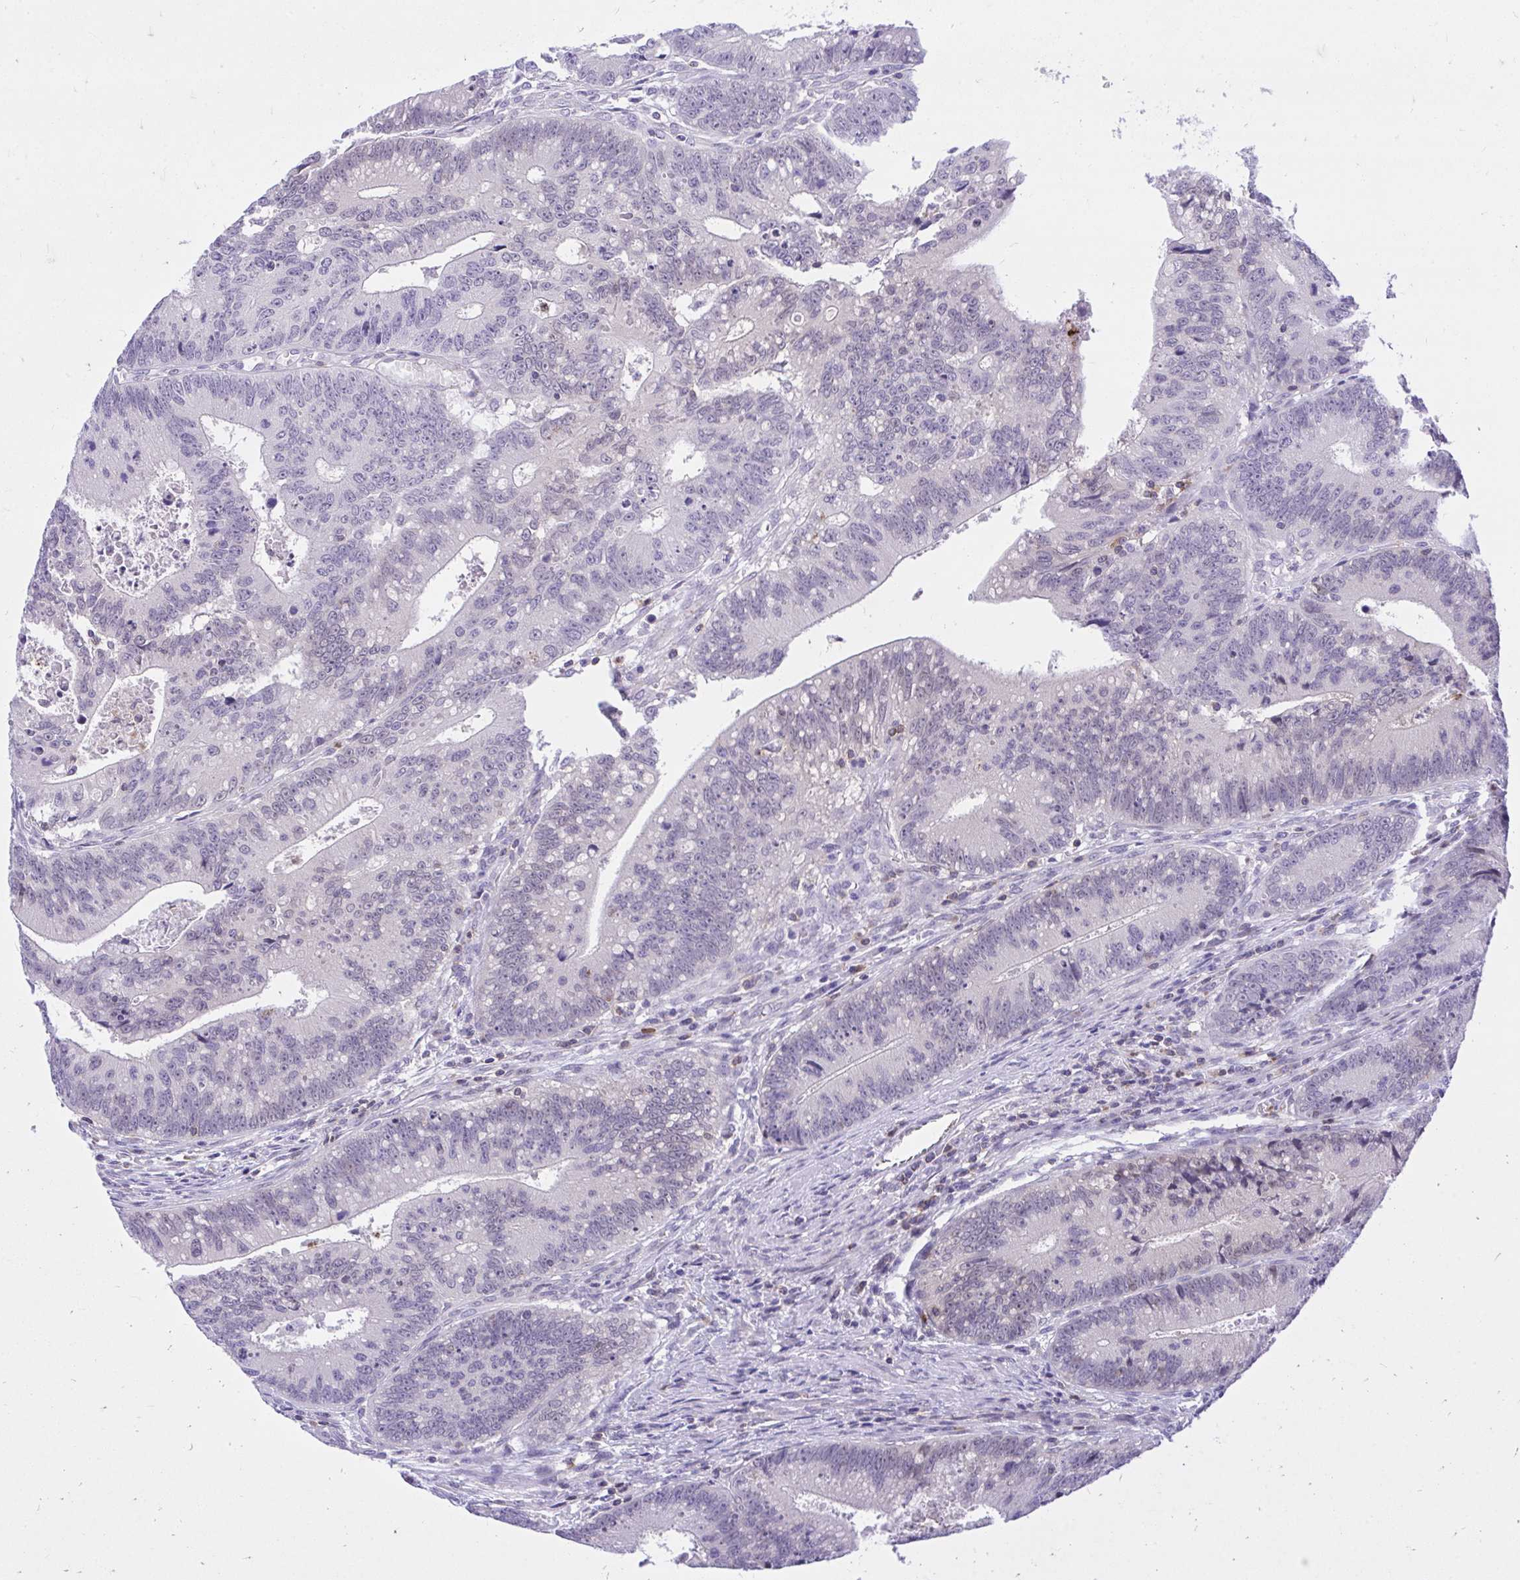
{"staining": {"intensity": "weak", "quantity": "<25%", "location": "nuclear"}, "tissue": "colorectal cancer", "cell_type": "Tumor cells", "image_type": "cancer", "snomed": [{"axis": "morphology", "description": "Adenocarcinoma, NOS"}, {"axis": "topography", "description": "Rectum"}], "caption": "This is a image of immunohistochemistry staining of colorectal cancer (adenocarcinoma), which shows no expression in tumor cells.", "gene": "CXCL8", "patient": {"sex": "female", "age": 81}}